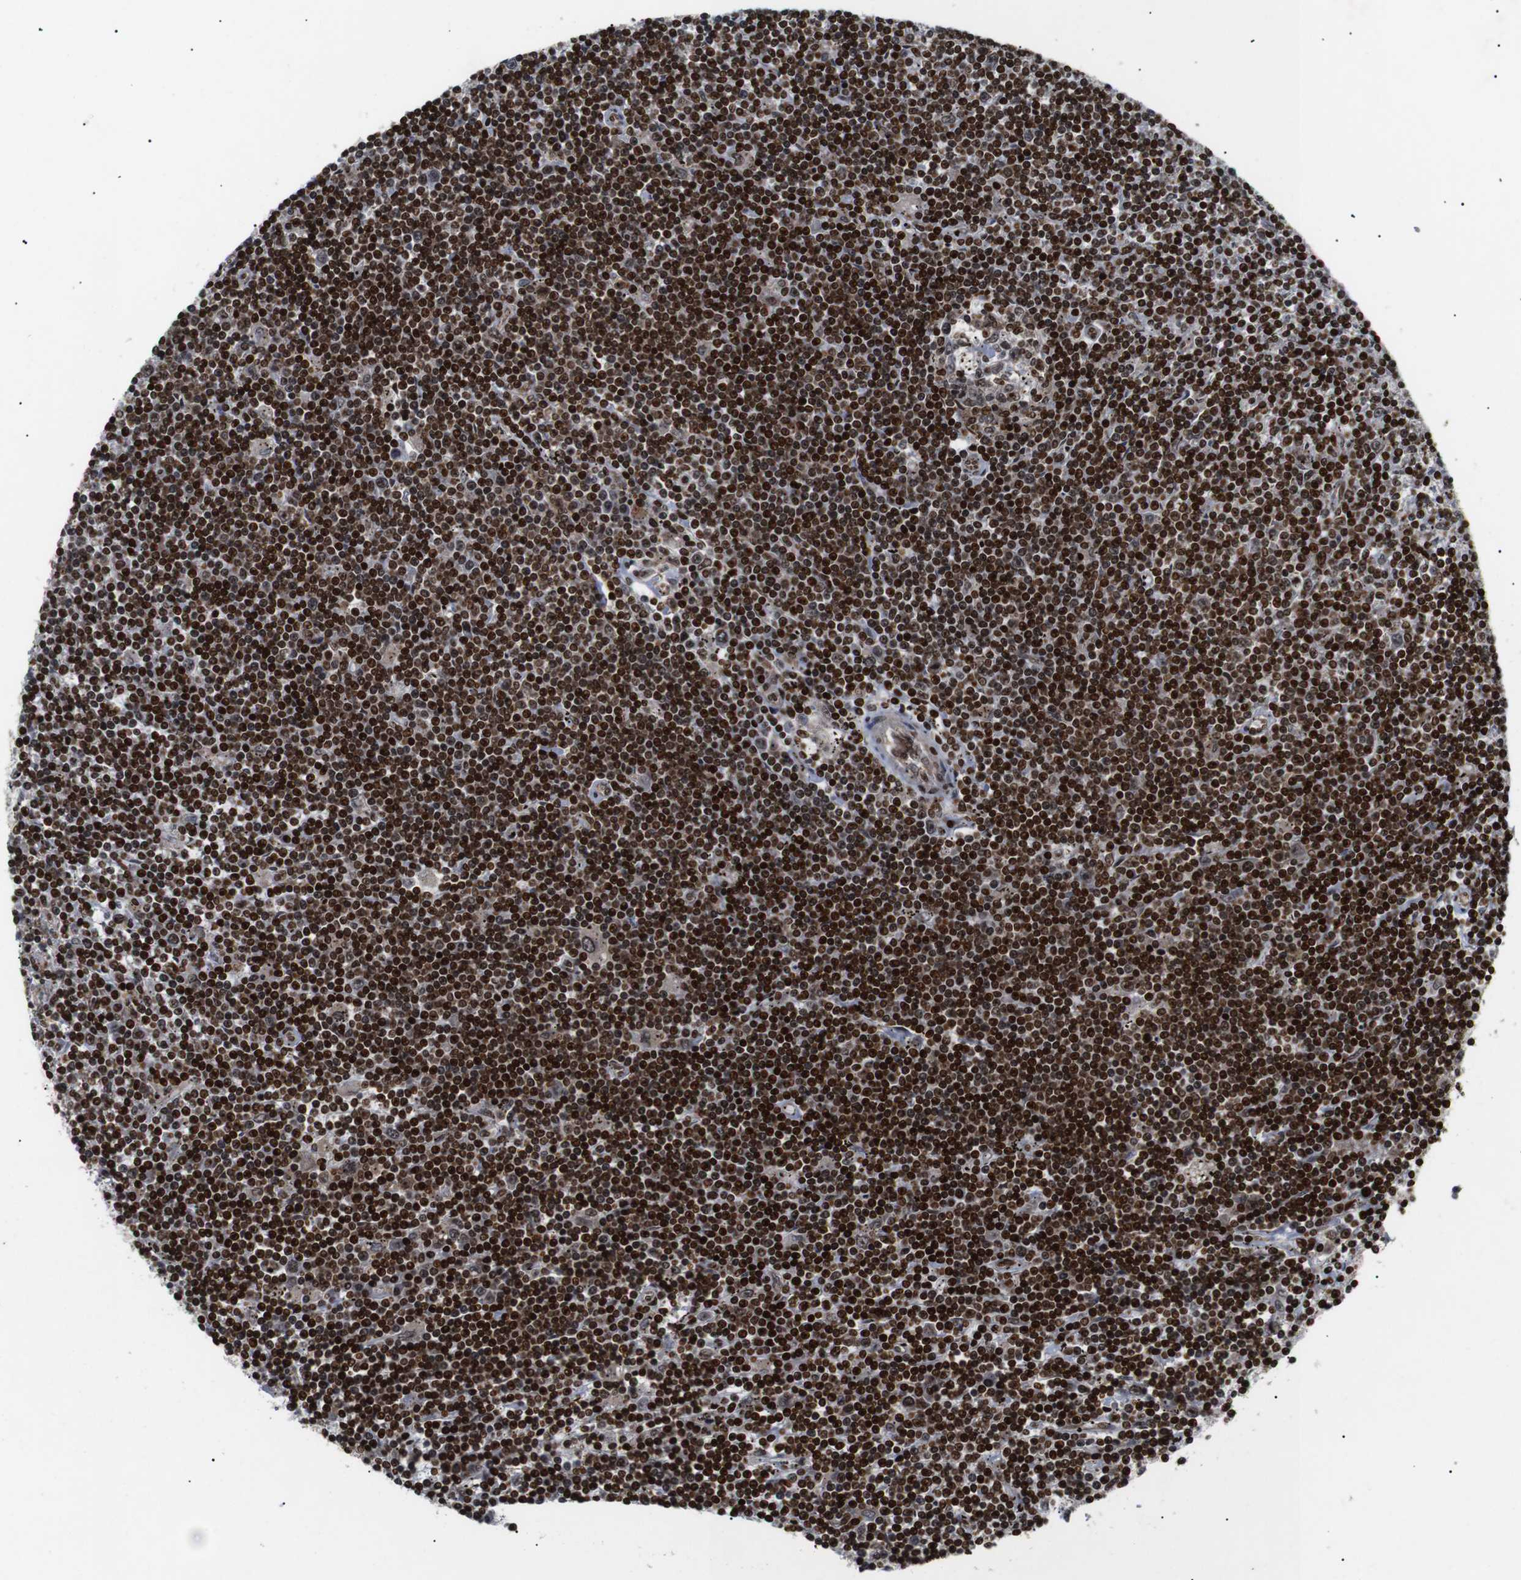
{"staining": {"intensity": "strong", "quantity": ">75%", "location": "nuclear"}, "tissue": "lymphoma", "cell_type": "Tumor cells", "image_type": "cancer", "snomed": [{"axis": "morphology", "description": "Malignant lymphoma, non-Hodgkin's type, Low grade"}, {"axis": "topography", "description": "Spleen"}], "caption": "Tumor cells demonstrate high levels of strong nuclear positivity in about >75% of cells in low-grade malignant lymphoma, non-Hodgkin's type.", "gene": "KIF23", "patient": {"sex": "male", "age": 76}}